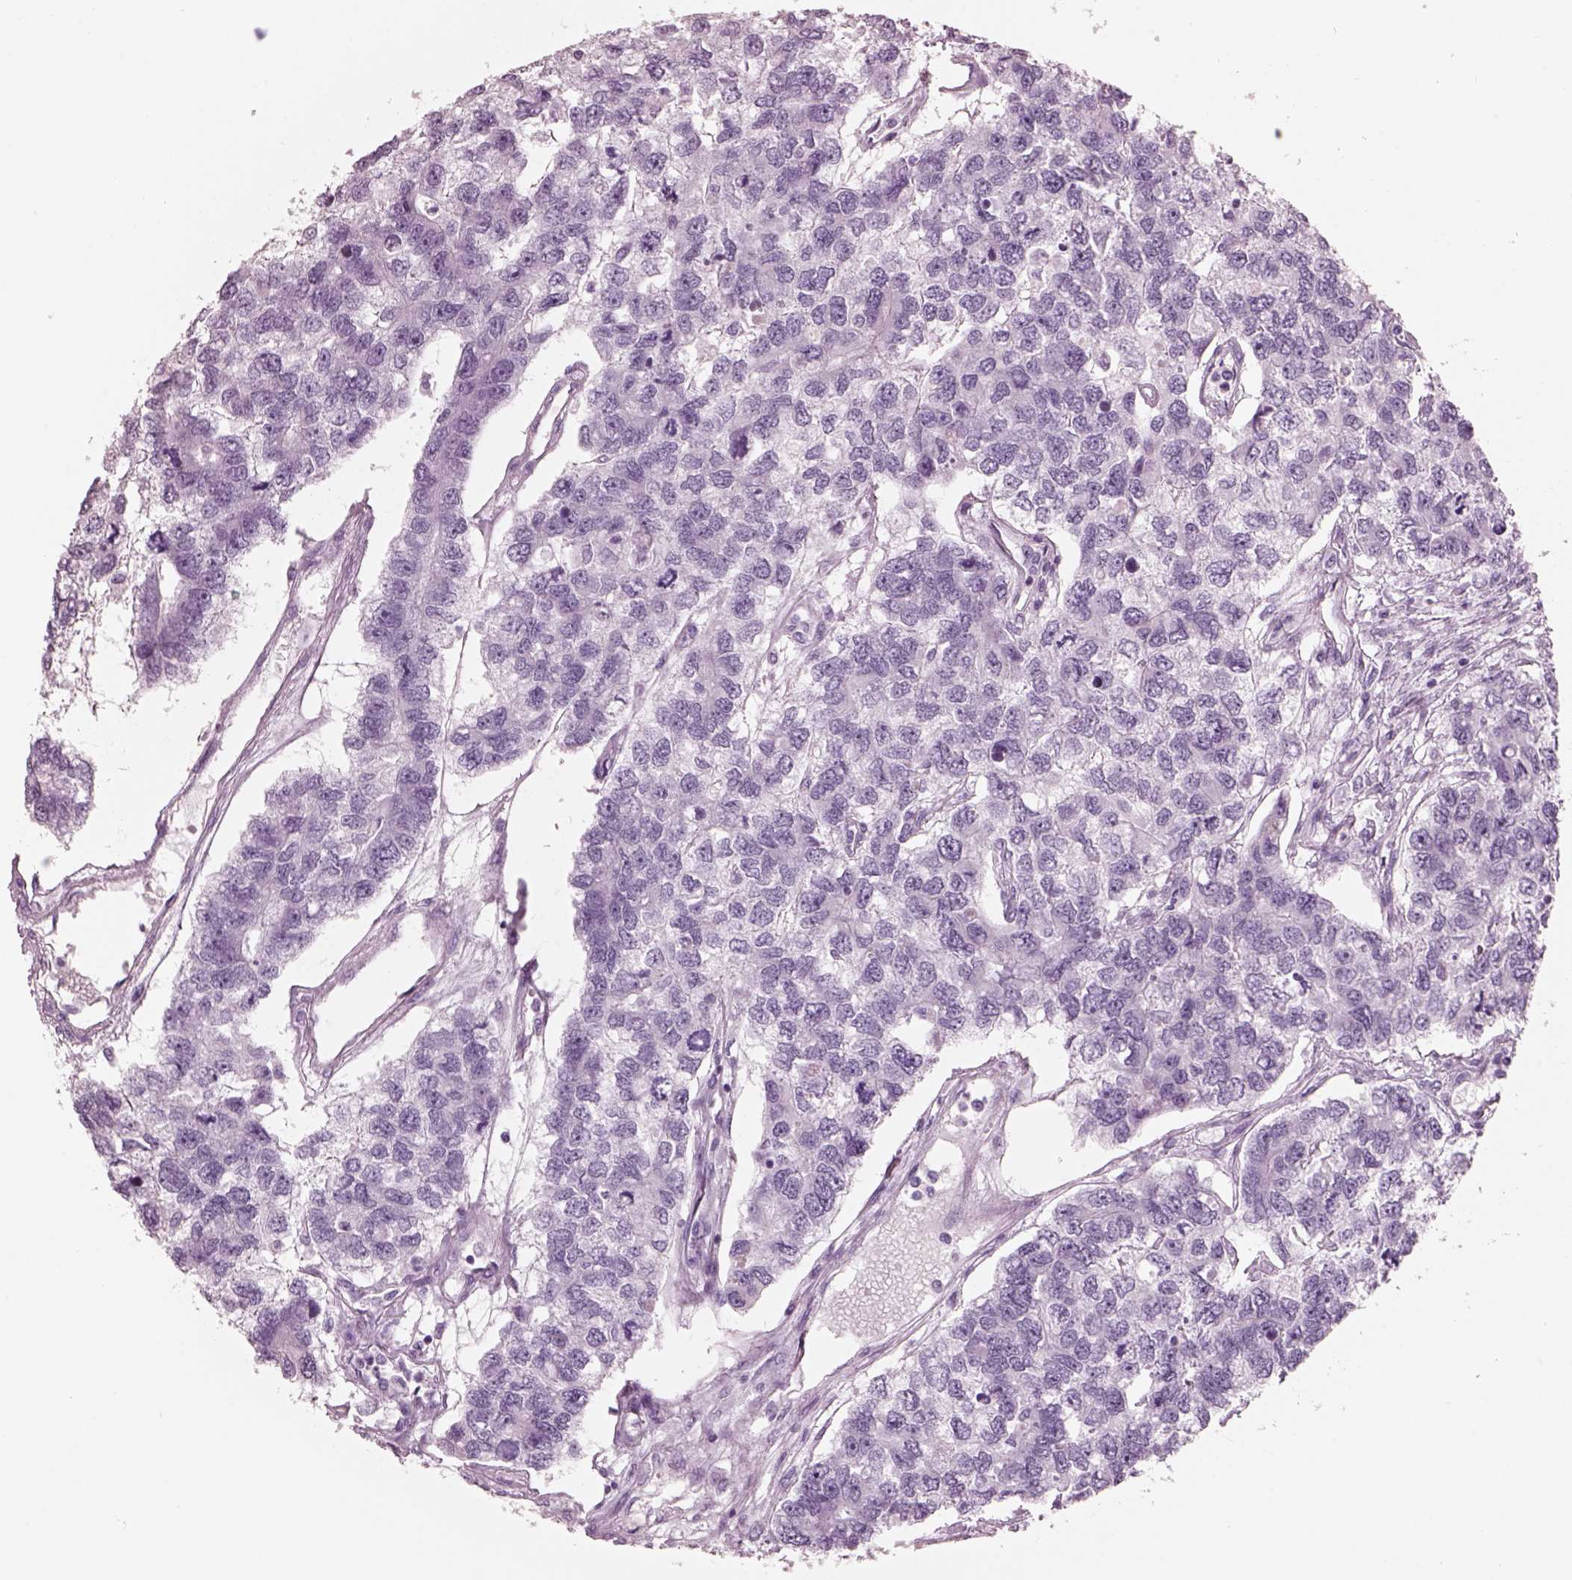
{"staining": {"intensity": "negative", "quantity": "none", "location": "none"}, "tissue": "testis cancer", "cell_type": "Tumor cells", "image_type": "cancer", "snomed": [{"axis": "morphology", "description": "Seminoma, NOS"}, {"axis": "topography", "description": "Testis"}], "caption": "Tumor cells are negative for brown protein staining in seminoma (testis).", "gene": "HYDIN", "patient": {"sex": "male", "age": 52}}